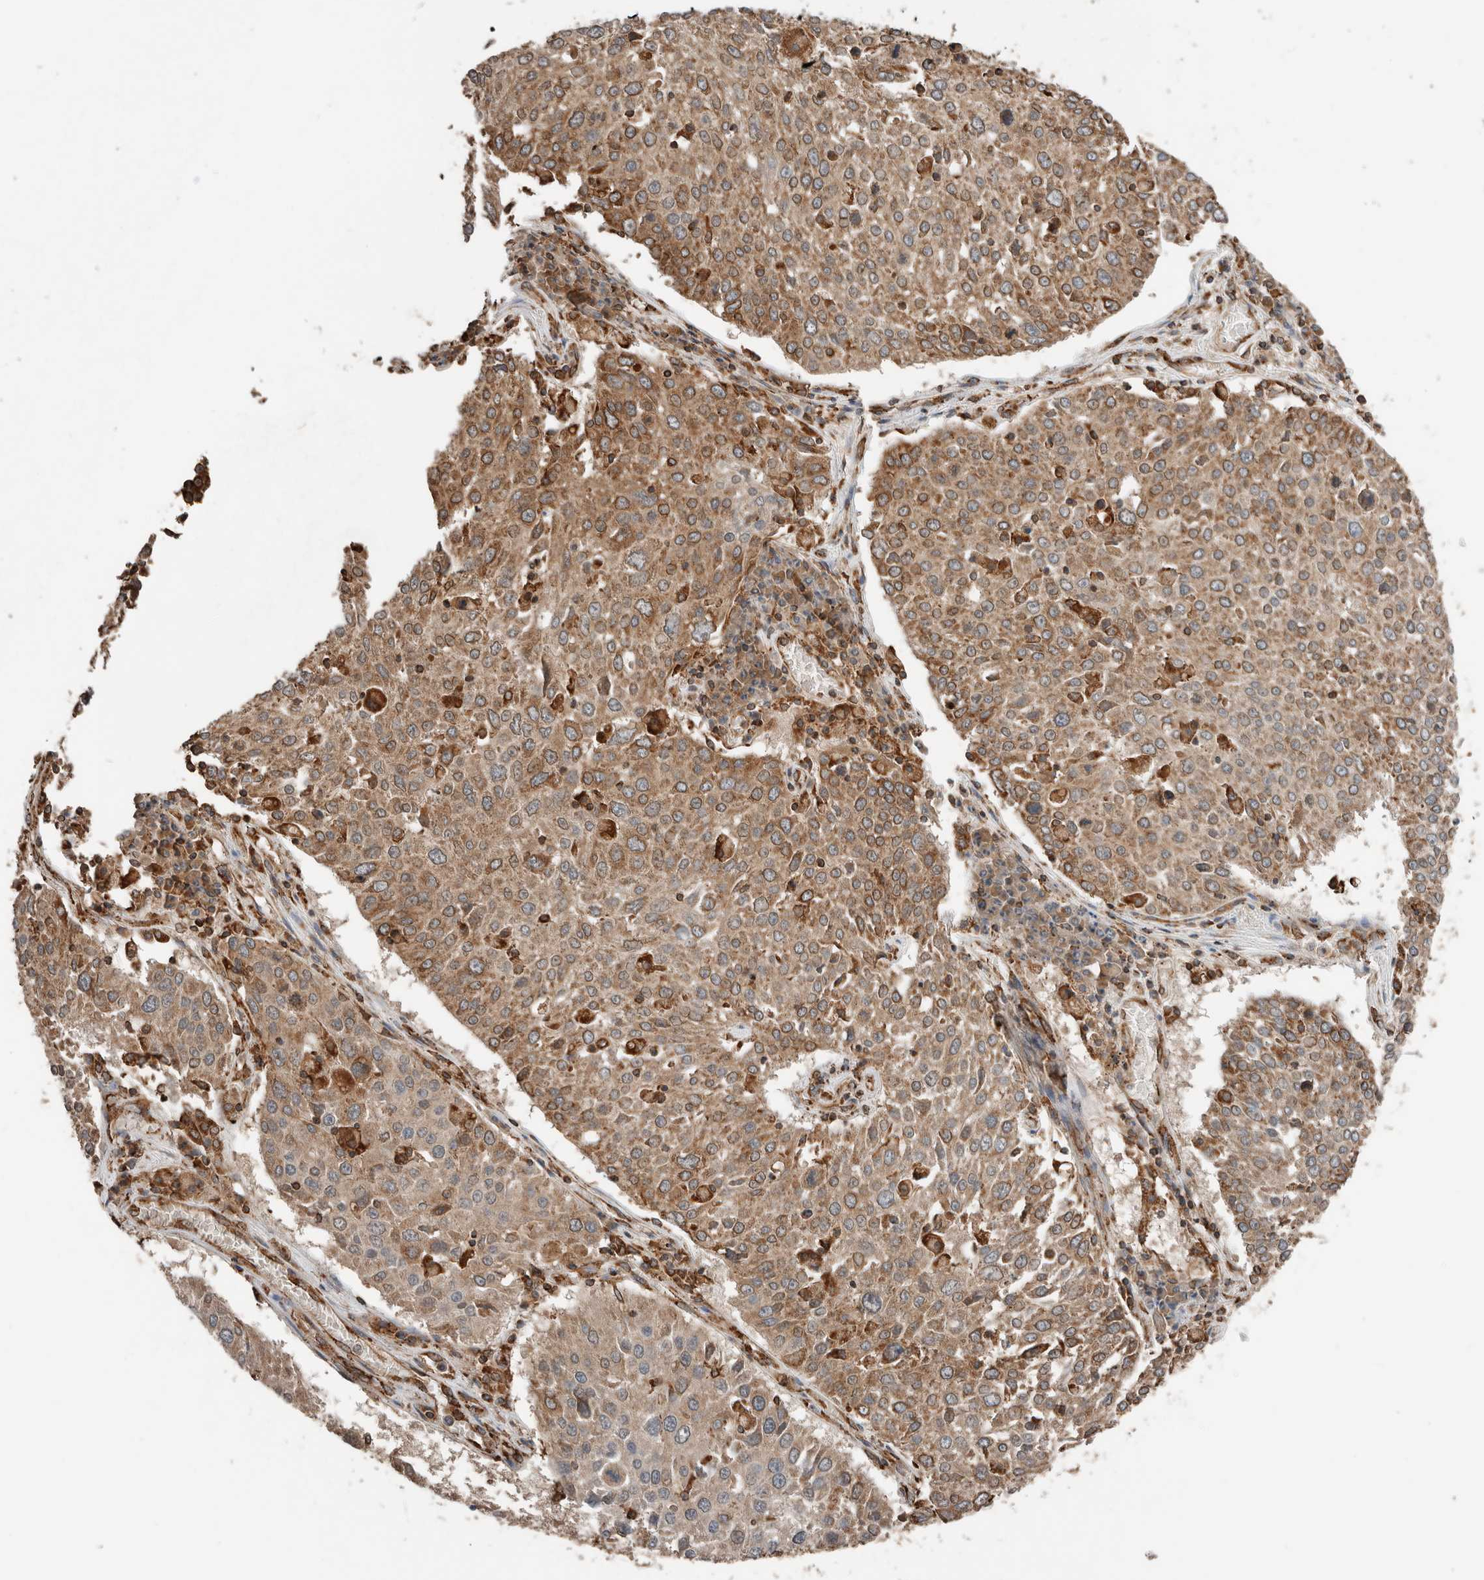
{"staining": {"intensity": "weak", "quantity": ">75%", "location": "cytoplasmic/membranous"}, "tissue": "lung cancer", "cell_type": "Tumor cells", "image_type": "cancer", "snomed": [{"axis": "morphology", "description": "Squamous cell carcinoma, NOS"}, {"axis": "topography", "description": "Lung"}], "caption": "Protein expression analysis of human lung squamous cell carcinoma reveals weak cytoplasmic/membranous expression in approximately >75% of tumor cells.", "gene": "ERAP2", "patient": {"sex": "male", "age": 65}}